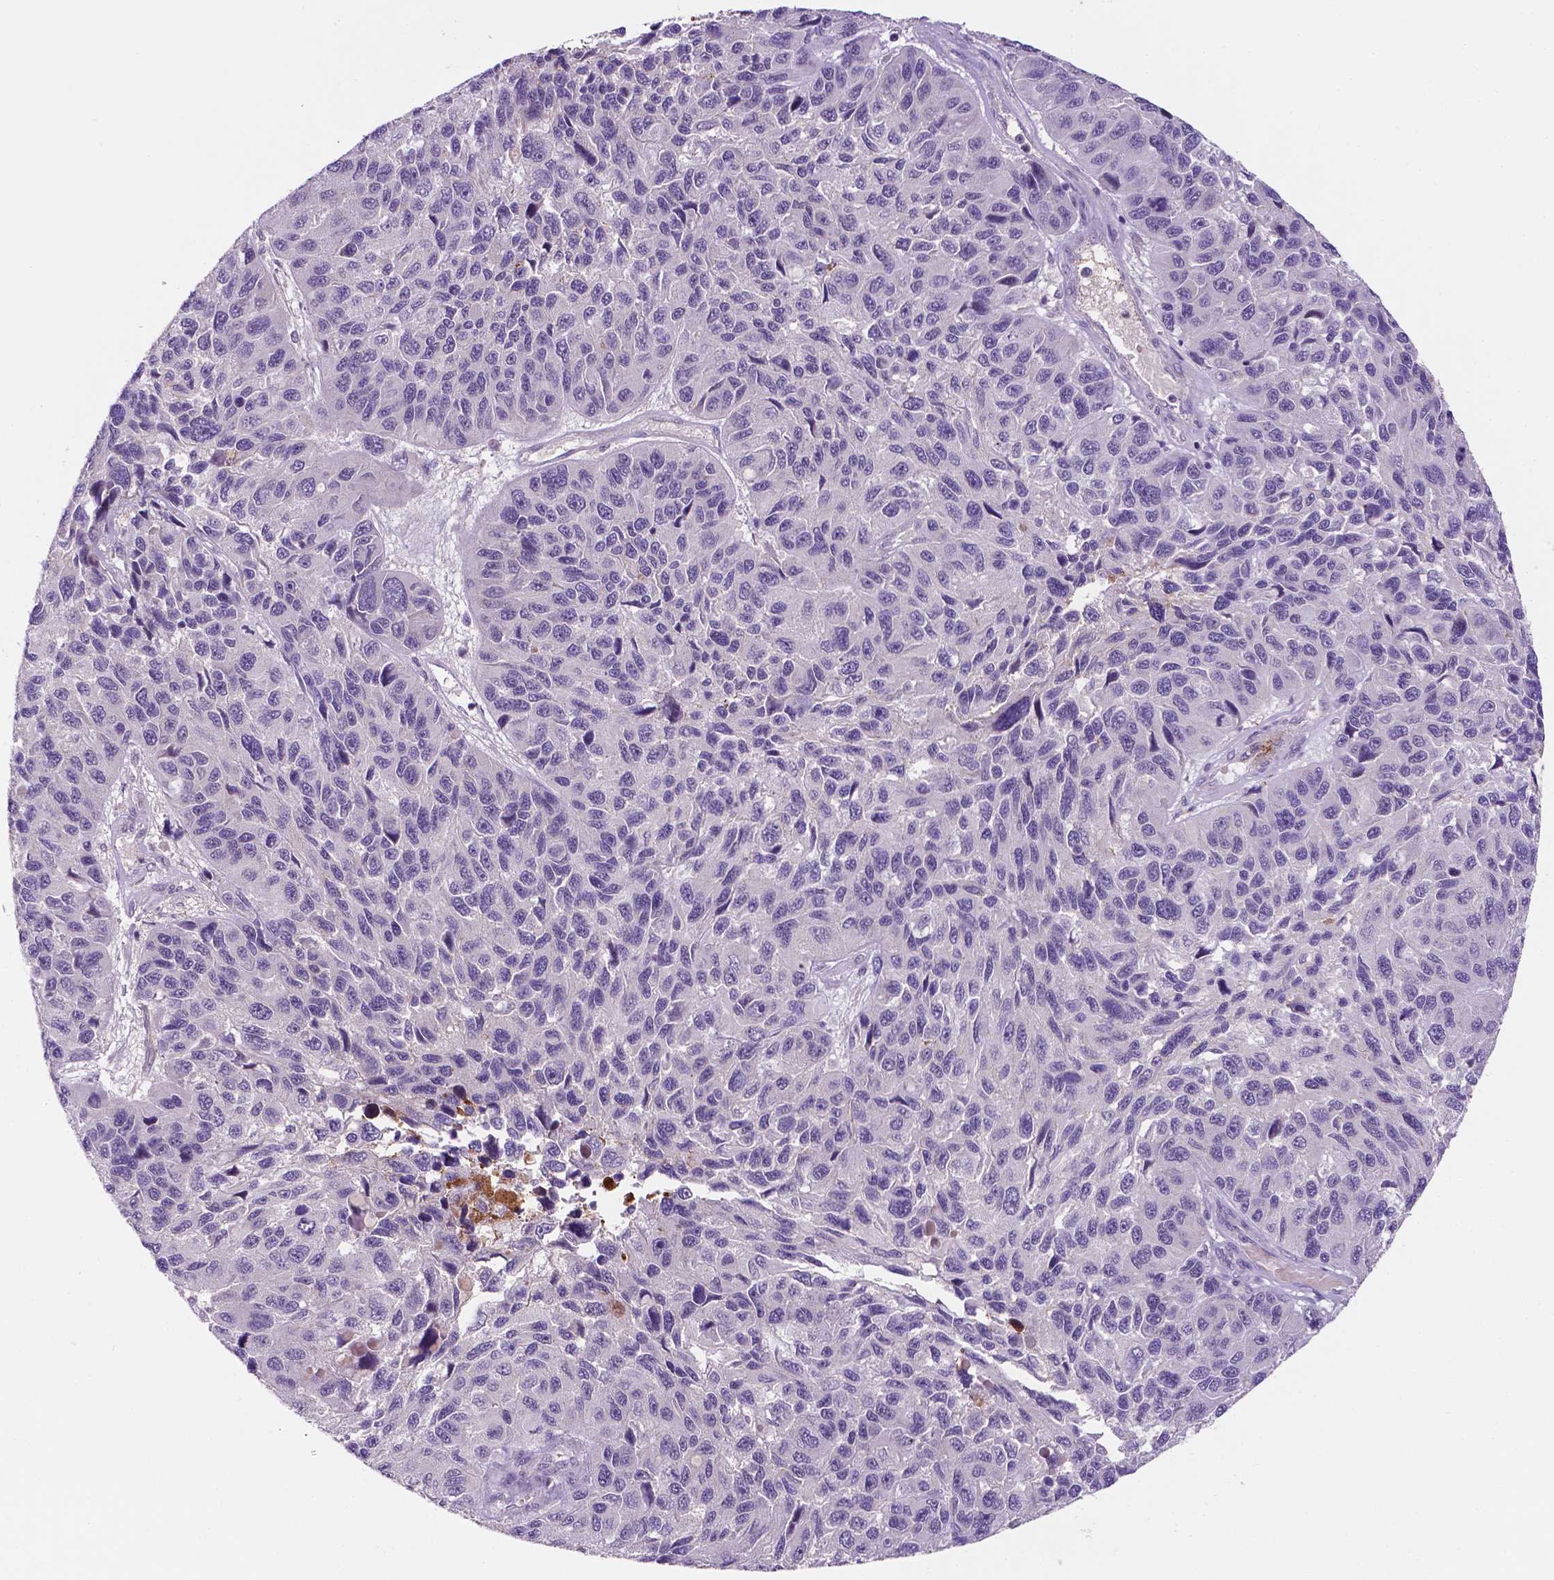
{"staining": {"intensity": "negative", "quantity": "none", "location": "none"}, "tissue": "melanoma", "cell_type": "Tumor cells", "image_type": "cancer", "snomed": [{"axis": "morphology", "description": "Malignant melanoma, NOS"}, {"axis": "topography", "description": "Skin"}], "caption": "There is no significant positivity in tumor cells of malignant melanoma. (Immunohistochemistry (ihc), brightfield microscopy, high magnification).", "gene": "FBLN1", "patient": {"sex": "male", "age": 53}}